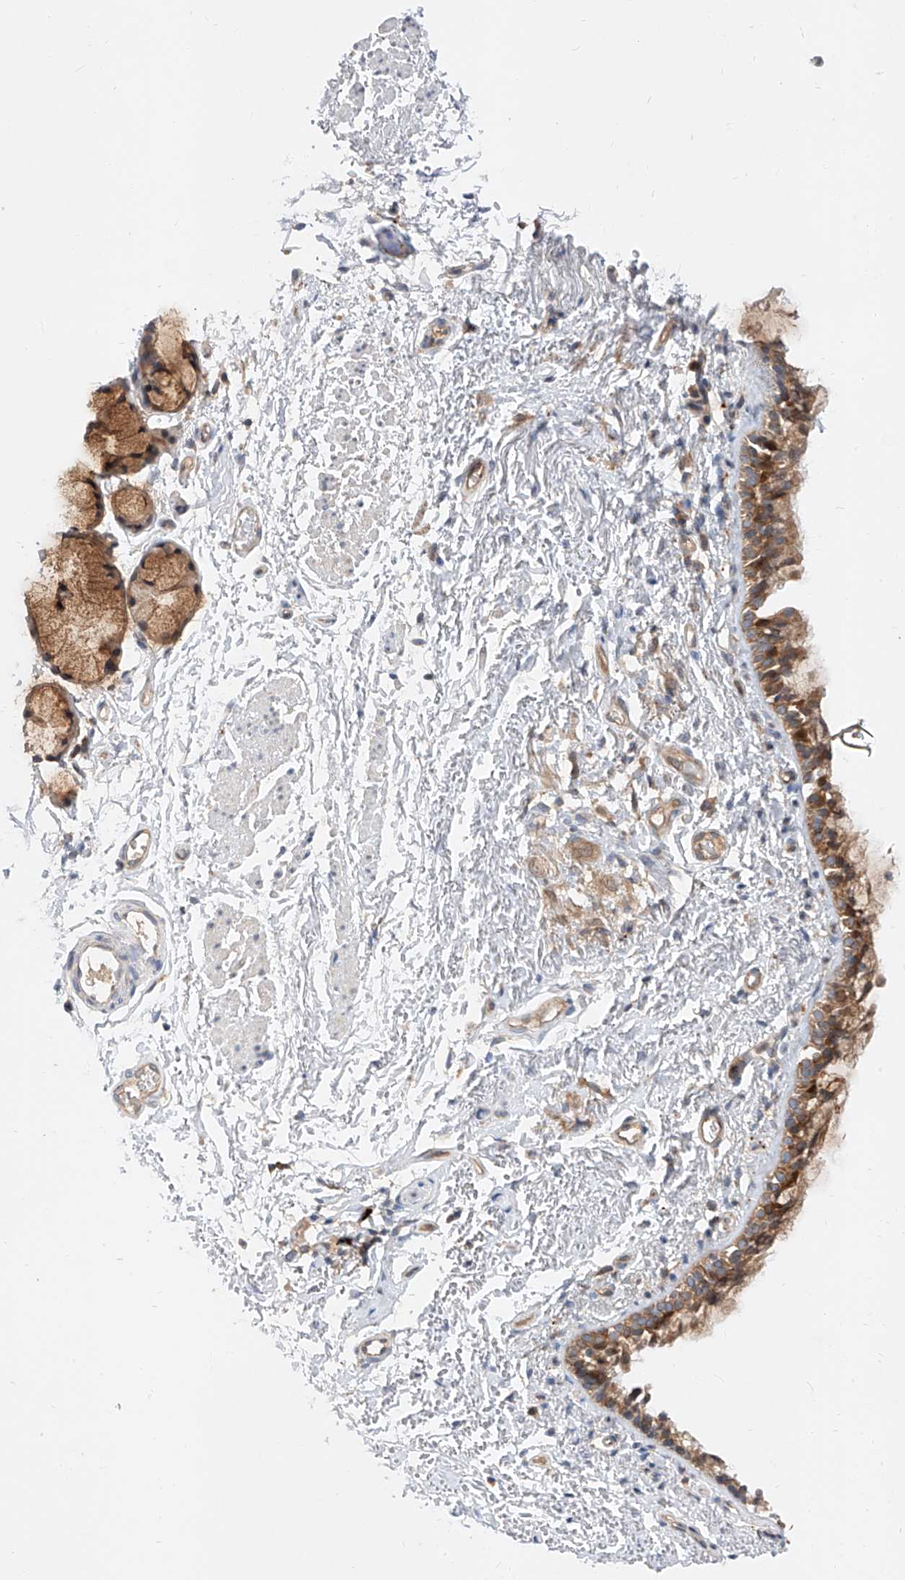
{"staining": {"intensity": "moderate", "quantity": ">75%", "location": "cytoplasmic/membranous"}, "tissue": "bronchus", "cell_type": "Respiratory epithelial cells", "image_type": "normal", "snomed": [{"axis": "morphology", "description": "Normal tissue, NOS"}, {"axis": "topography", "description": "Cartilage tissue"}, {"axis": "topography", "description": "Bronchus"}], "caption": "Moderate cytoplasmic/membranous expression for a protein is identified in about >75% of respiratory epithelial cells of normal bronchus using immunohistochemistry.", "gene": "DIRAS3", "patient": {"sex": "female", "age": 73}}